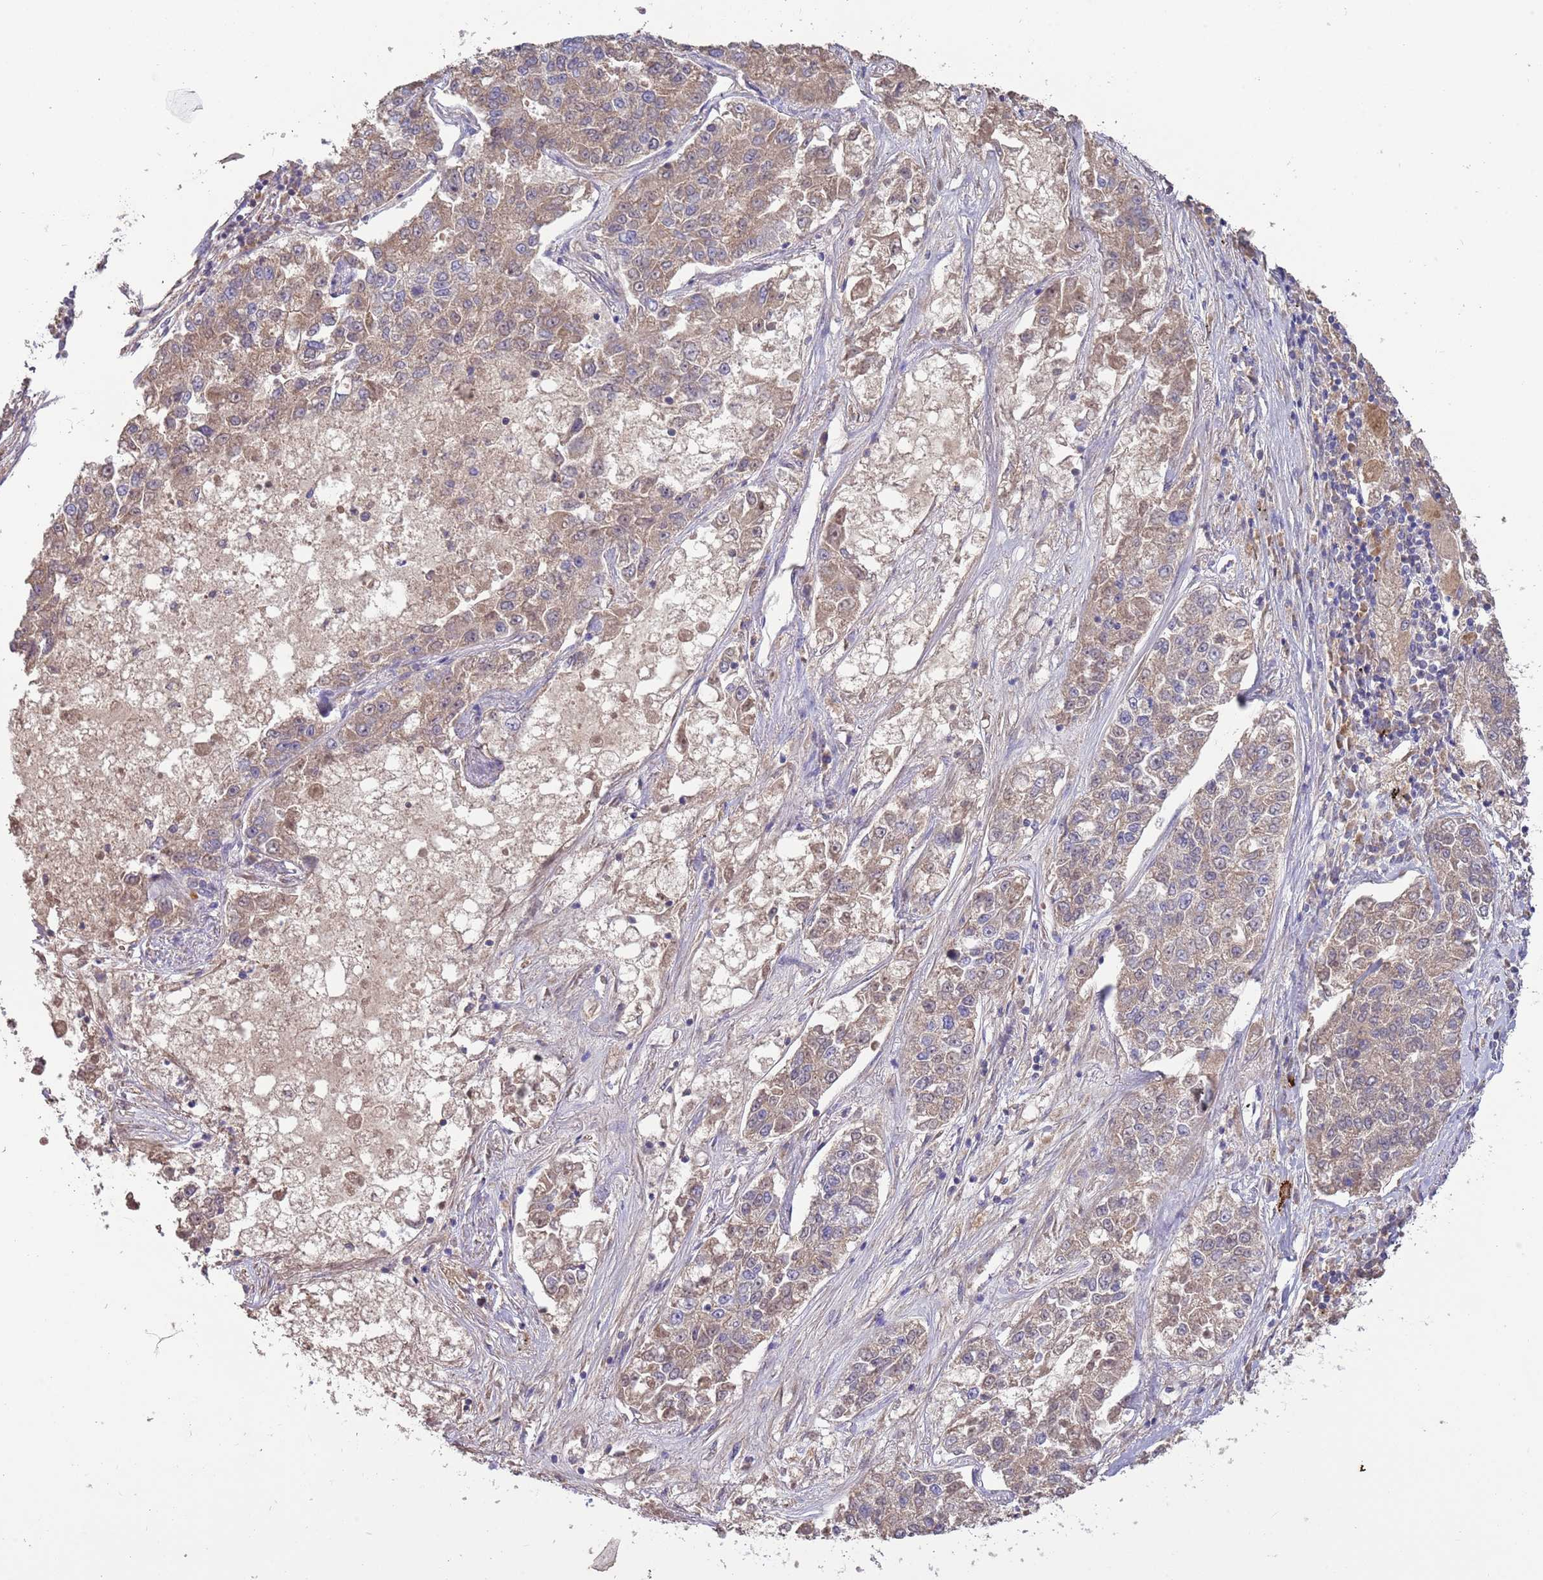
{"staining": {"intensity": "weak", "quantity": ">75%", "location": "cytoplasmic/membranous"}, "tissue": "lung cancer", "cell_type": "Tumor cells", "image_type": "cancer", "snomed": [{"axis": "morphology", "description": "Adenocarcinoma, NOS"}, {"axis": "topography", "description": "Lung"}], "caption": "This image exhibits lung cancer (adenocarcinoma) stained with IHC to label a protein in brown. The cytoplasmic/membranous of tumor cells show weak positivity for the protein. Nuclei are counter-stained blue.", "gene": "TRMO", "patient": {"sex": "male", "age": 49}}